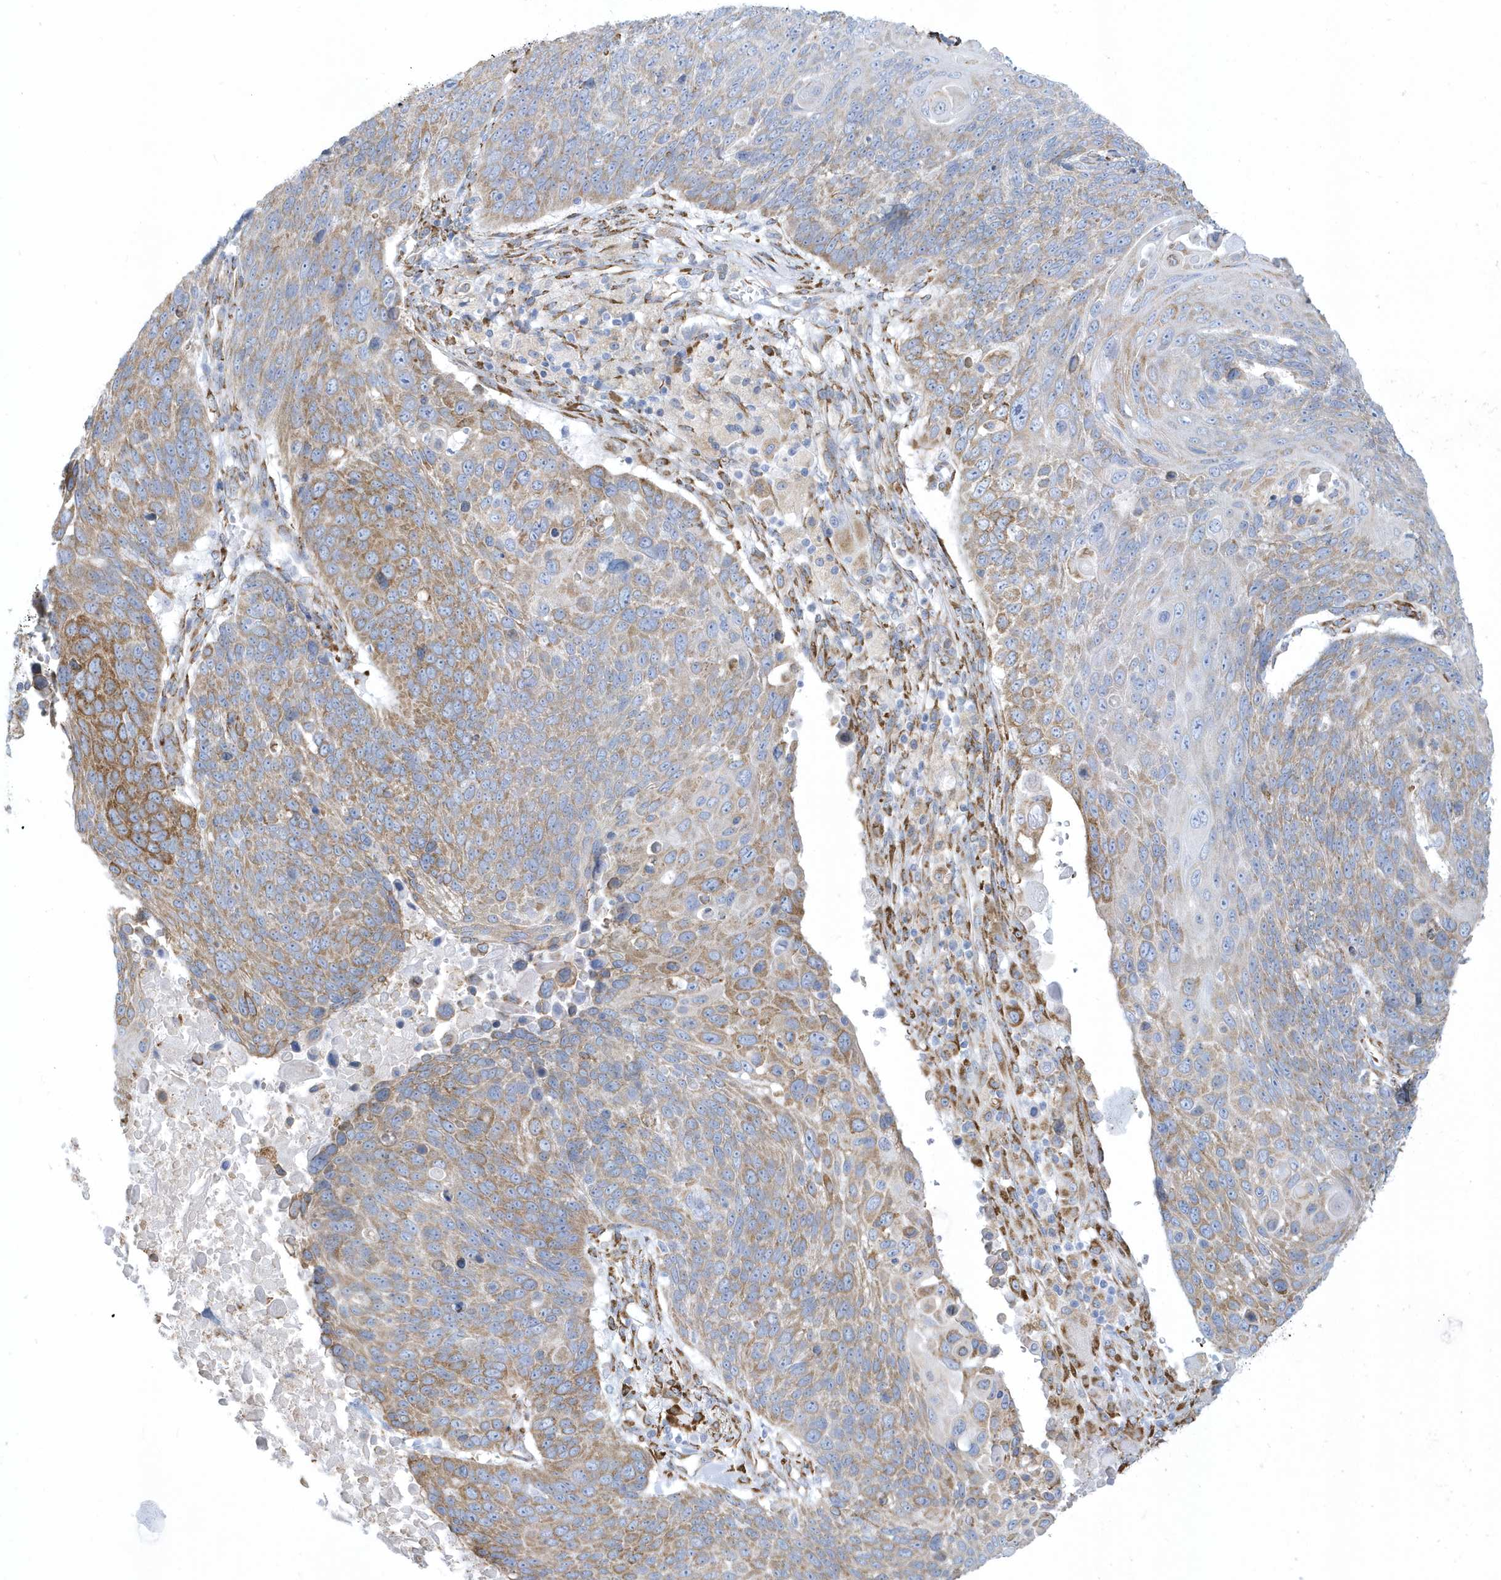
{"staining": {"intensity": "moderate", "quantity": "25%-75%", "location": "cytoplasmic/membranous"}, "tissue": "lung cancer", "cell_type": "Tumor cells", "image_type": "cancer", "snomed": [{"axis": "morphology", "description": "Squamous cell carcinoma, NOS"}, {"axis": "topography", "description": "Lung"}], "caption": "About 25%-75% of tumor cells in squamous cell carcinoma (lung) reveal moderate cytoplasmic/membranous protein staining as visualized by brown immunohistochemical staining.", "gene": "DCAF1", "patient": {"sex": "male", "age": 66}}